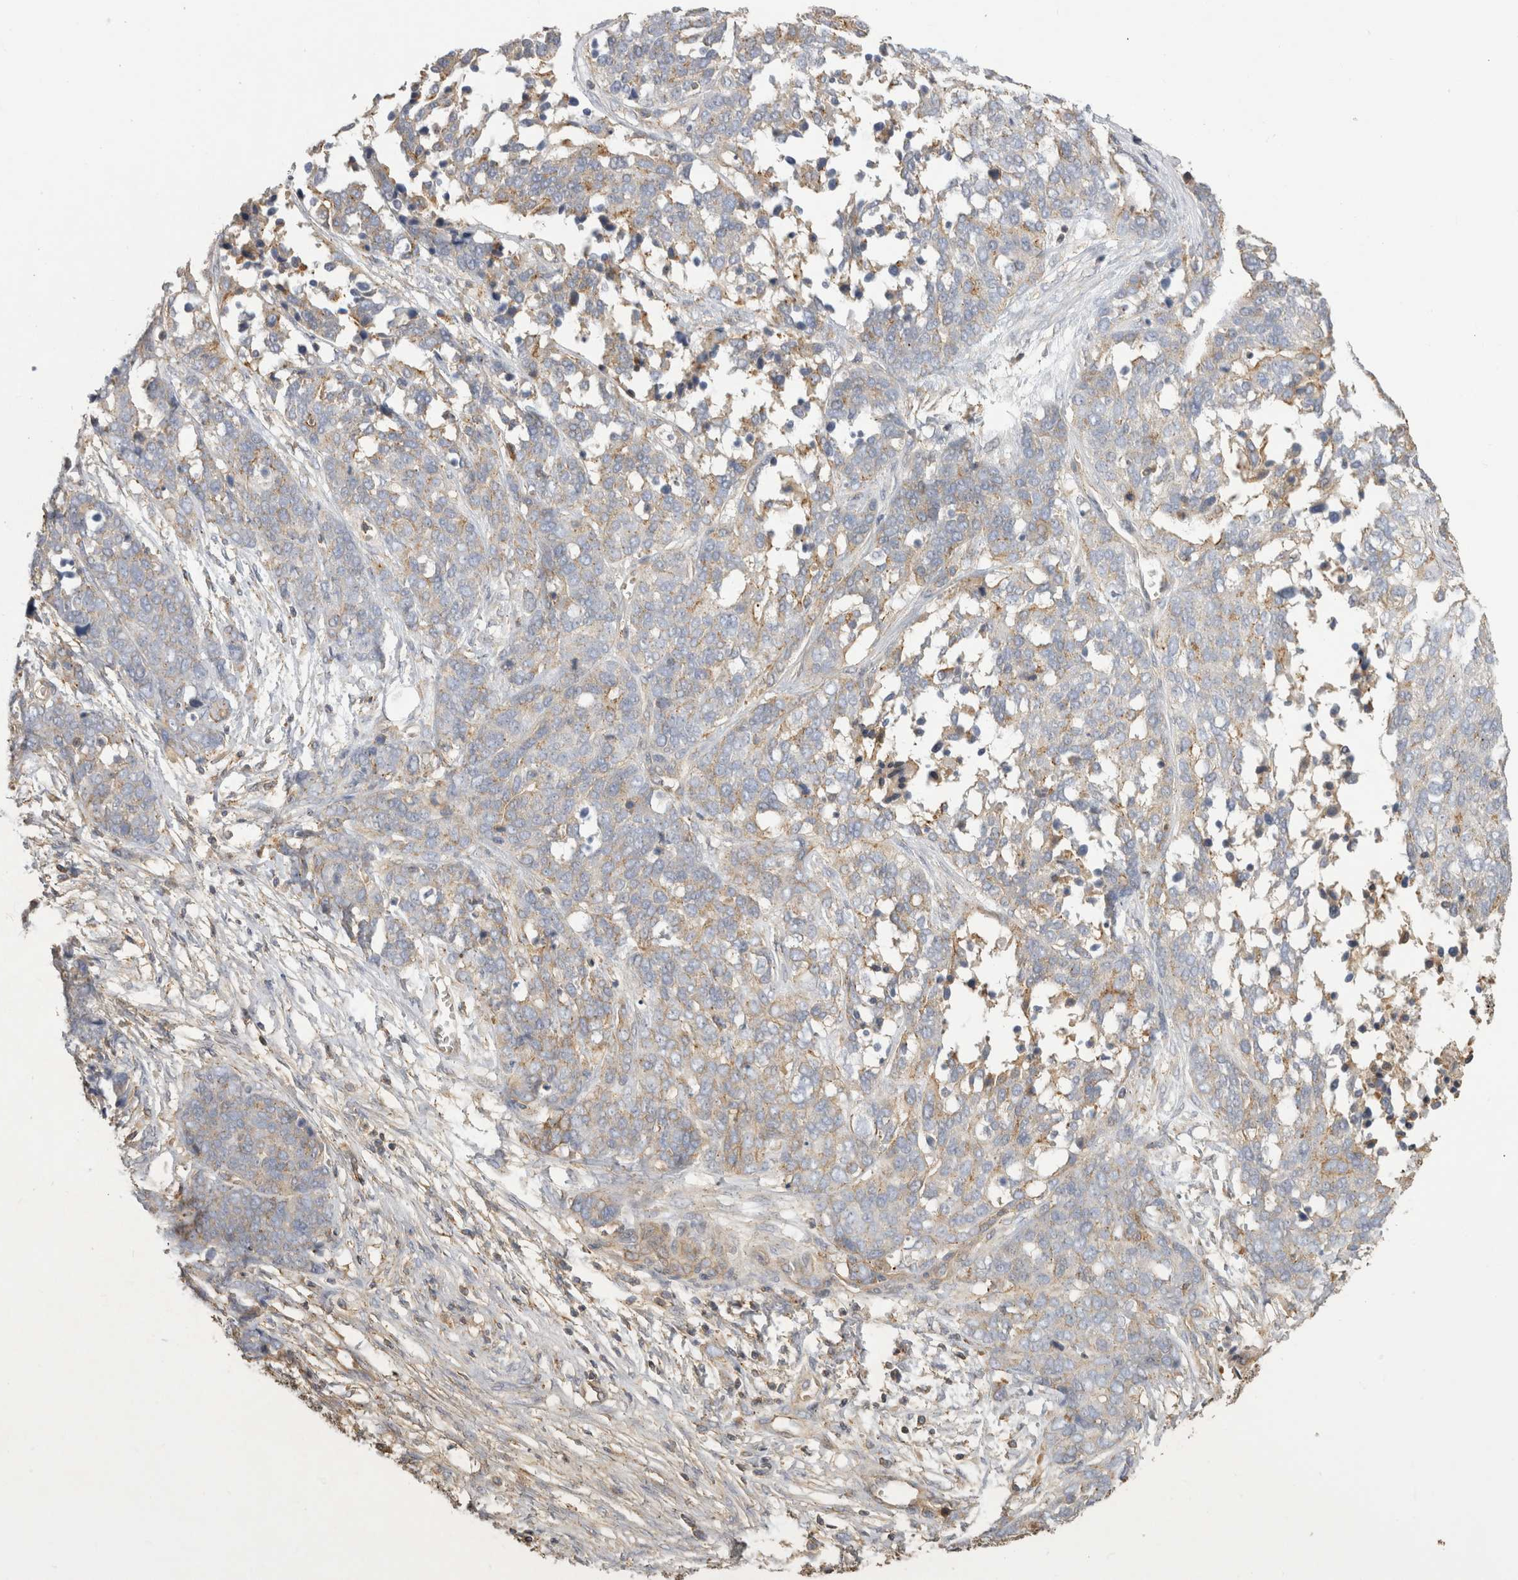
{"staining": {"intensity": "weak", "quantity": "<25%", "location": "cytoplasmic/membranous"}, "tissue": "ovarian cancer", "cell_type": "Tumor cells", "image_type": "cancer", "snomed": [{"axis": "morphology", "description": "Cystadenocarcinoma, serous, NOS"}, {"axis": "topography", "description": "Ovary"}], "caption": "High magnification brightfield microscopy of serous cystadenocarcinoma (ovarian) stained with DAB (3,3'-diaminobenzidine) (brown) and counterstained with hematoxylin (blue): tumor cells show no significant expression. (DAB (3,3'-diaminobenzidine) immunohistochemistry with hematoxylin counter stain).", "gene": "CHMP6", "patient": {"sex": "female", "age": 44}}